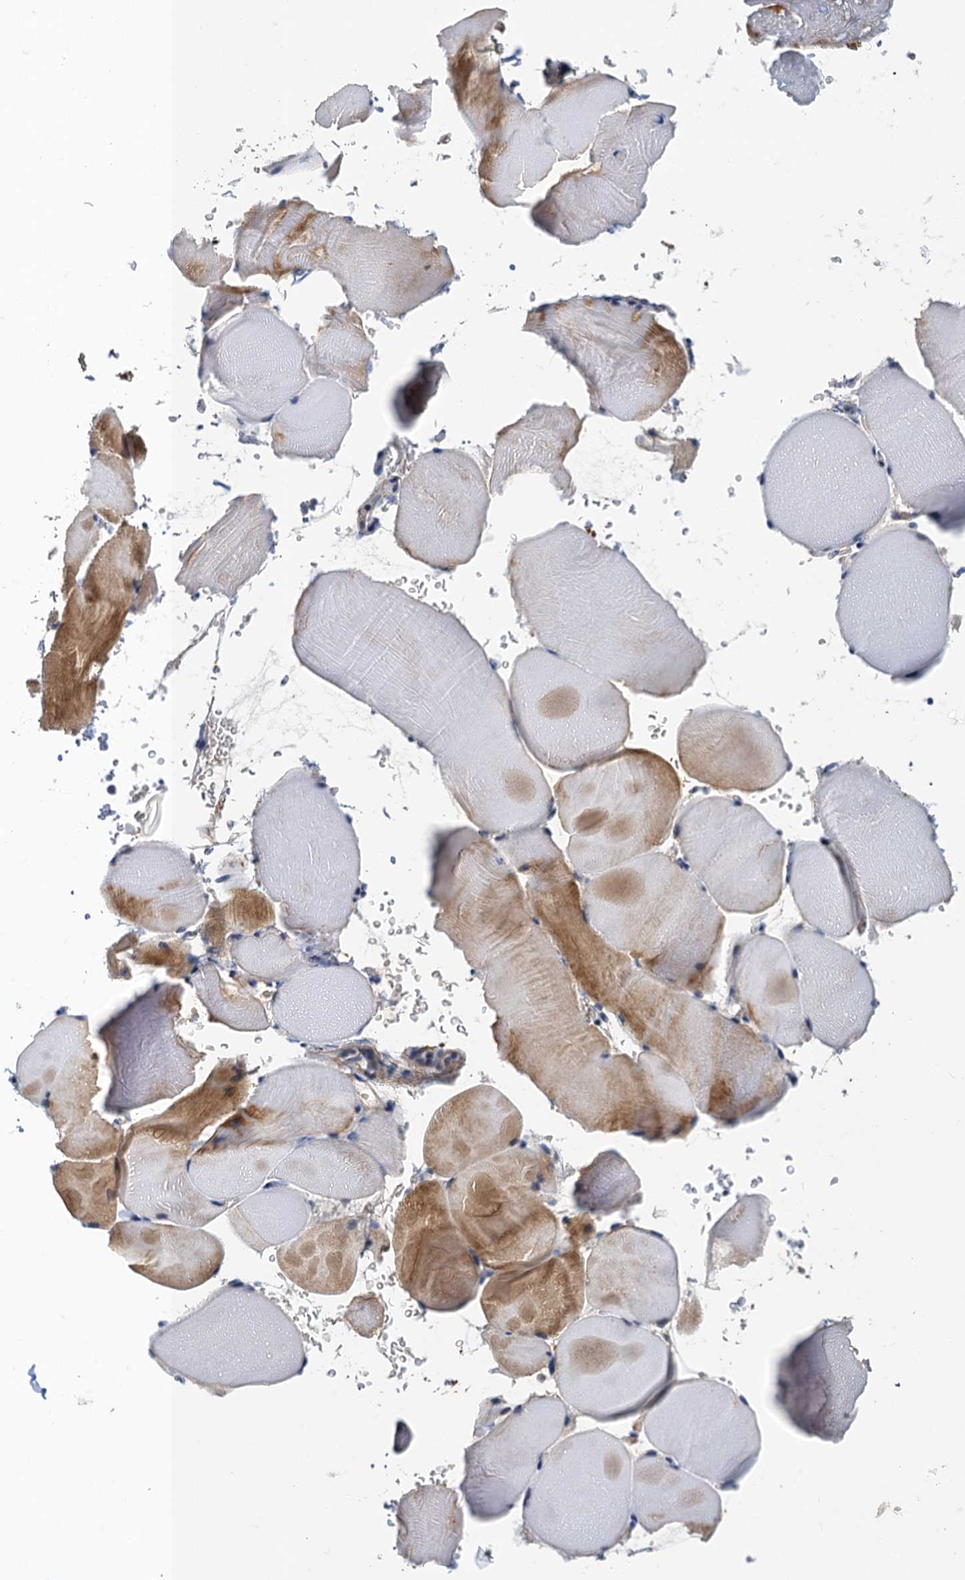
{"staining": {"intensity": "moderate", "quantity": "25%-75%", "location": "cytoplasmic/membranous"}, "tissue": "skeletal muscle", "cell_type": "Myocytes", "image_type": "normal", "snomed": [{"axis": "morphology", "description": "Normal tissue, NOS"}, {"axis": "topography", "description": "Skeletal muscle"}, {"axis": "topography", "description": "Parathyroid gland"}], "caption": "Immunohistochemistry (IHC) micrograph of normal skeletal muscle stained for a protein (brown), which shows medium levels of moderate cytoplasmic/membranous staining in approximately 25%-75% of myocytes.", "gene": "MDM1", "patient": {"sex": "female", "age": 37}}